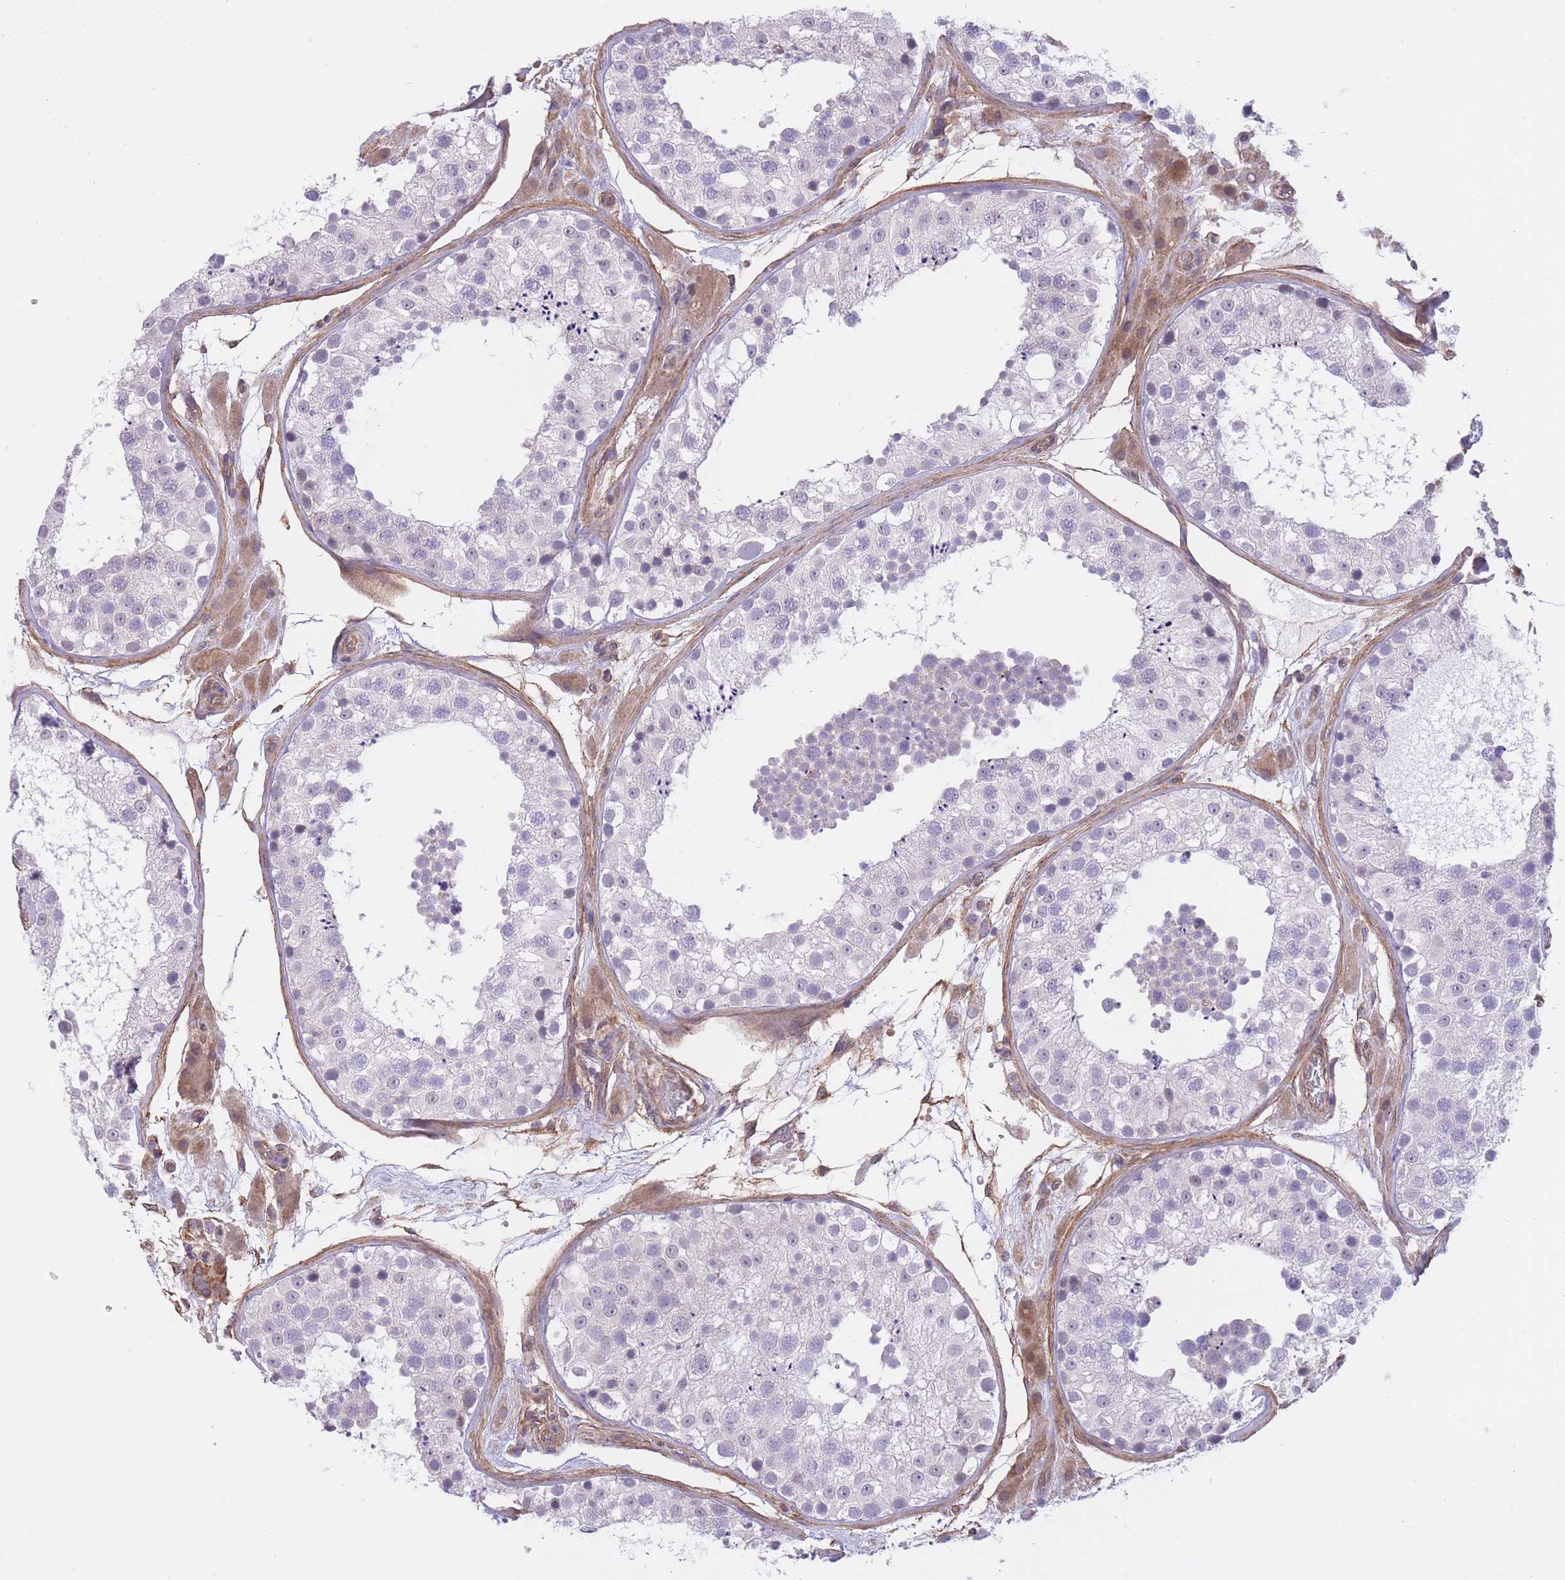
{"staining": {"intensity": "negative", "quantity": "none", "location": "none"}, "tissue": "testis", "cell_type": "Cells in seminiferous ducts", "image_type": "normal", "snomed": [{"axis": "morphology", "description": "Normal tissue, NOS"}, {"axis": "topography", "description": "Testis"}], "caption": "Protein analysis of benign testis demonstrates no significant staining in cells in seminiferous ducts. (Stains: DAB IHC with hematoxylin counter stain, Microscopy: brightfield microscopy at high magnification).", "gene": "QTRT1", "patient": {"sex": "male", "age": 26}}